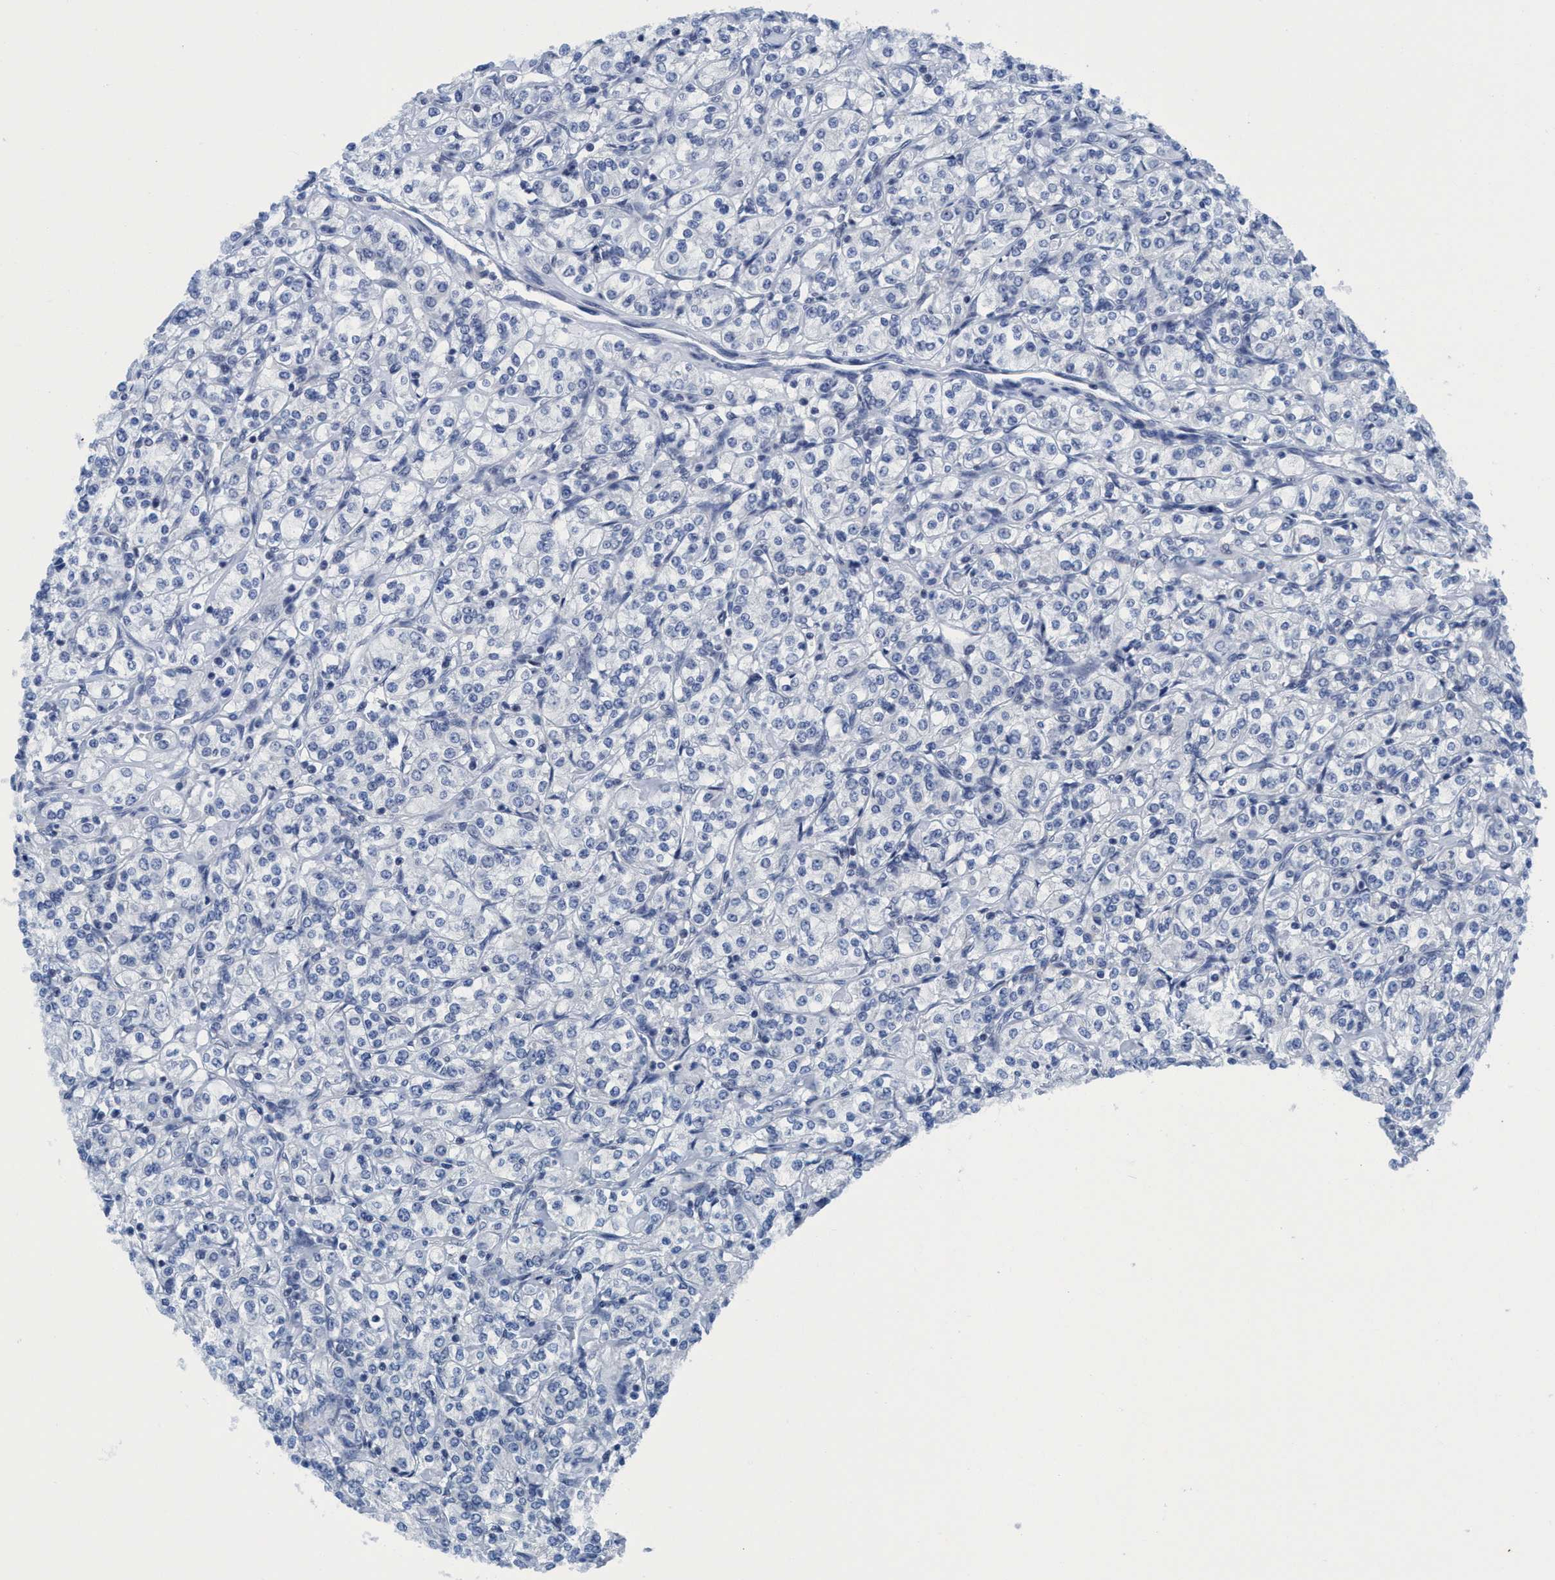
{"staining": {"intensity": "negative", "quantity": "none", "location": "none"}, "tissue": "renal cancer", "cell_type": "Tumor cells", "image_type": "cancer", "snomed": [{"axis": "morphology", "description": "Adenocarcinoma, NOS"}, {"axis": "topography", "description": "Kidney"}], "caption": "Micrograph shows no significant protein staining in tumor cells of renal cancer.", "gene": "DNAI1", "patient": {"sex": "male", "age": 77}}